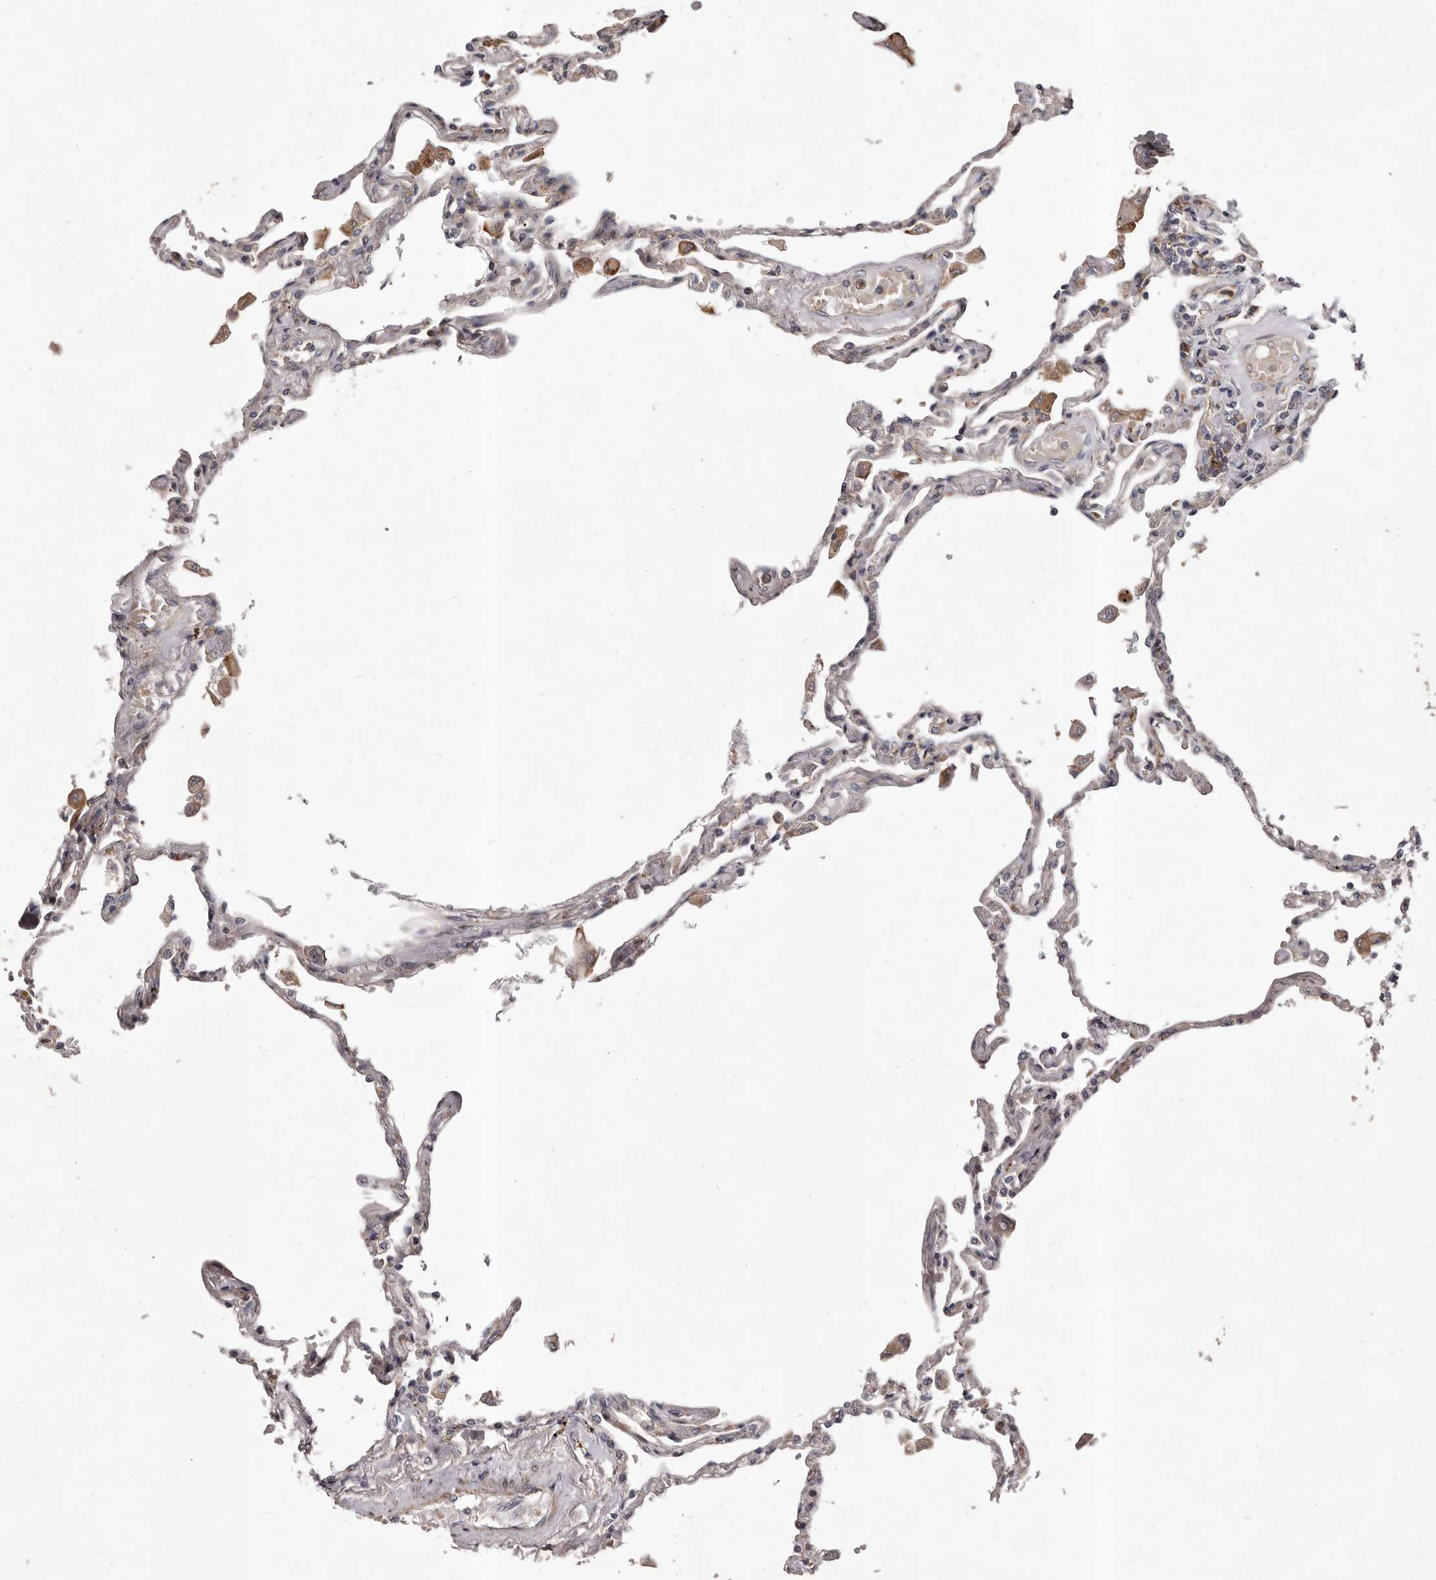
{"staining": {"intensity": "negative", "quantity": "none", "location": "none"}, "tissue": "lung", "cell_type": "Alveolar cells", "image_type": "normal", "snomed": [{"axis": "morphology", "description": "Normal tissue, NOS"}, {"axis": "topography", "description": "Lung"}], "caption": "Protein analysis of normal lung demonstrates no significant staining in alveolar cells. Brightfield microscopy of immunohistochemistry stained with DAB (brown) and hematoxylin (blue), captured at high magnification.", "gene": "ALPK1", "patient": {"sex": "female", "age": 67}}